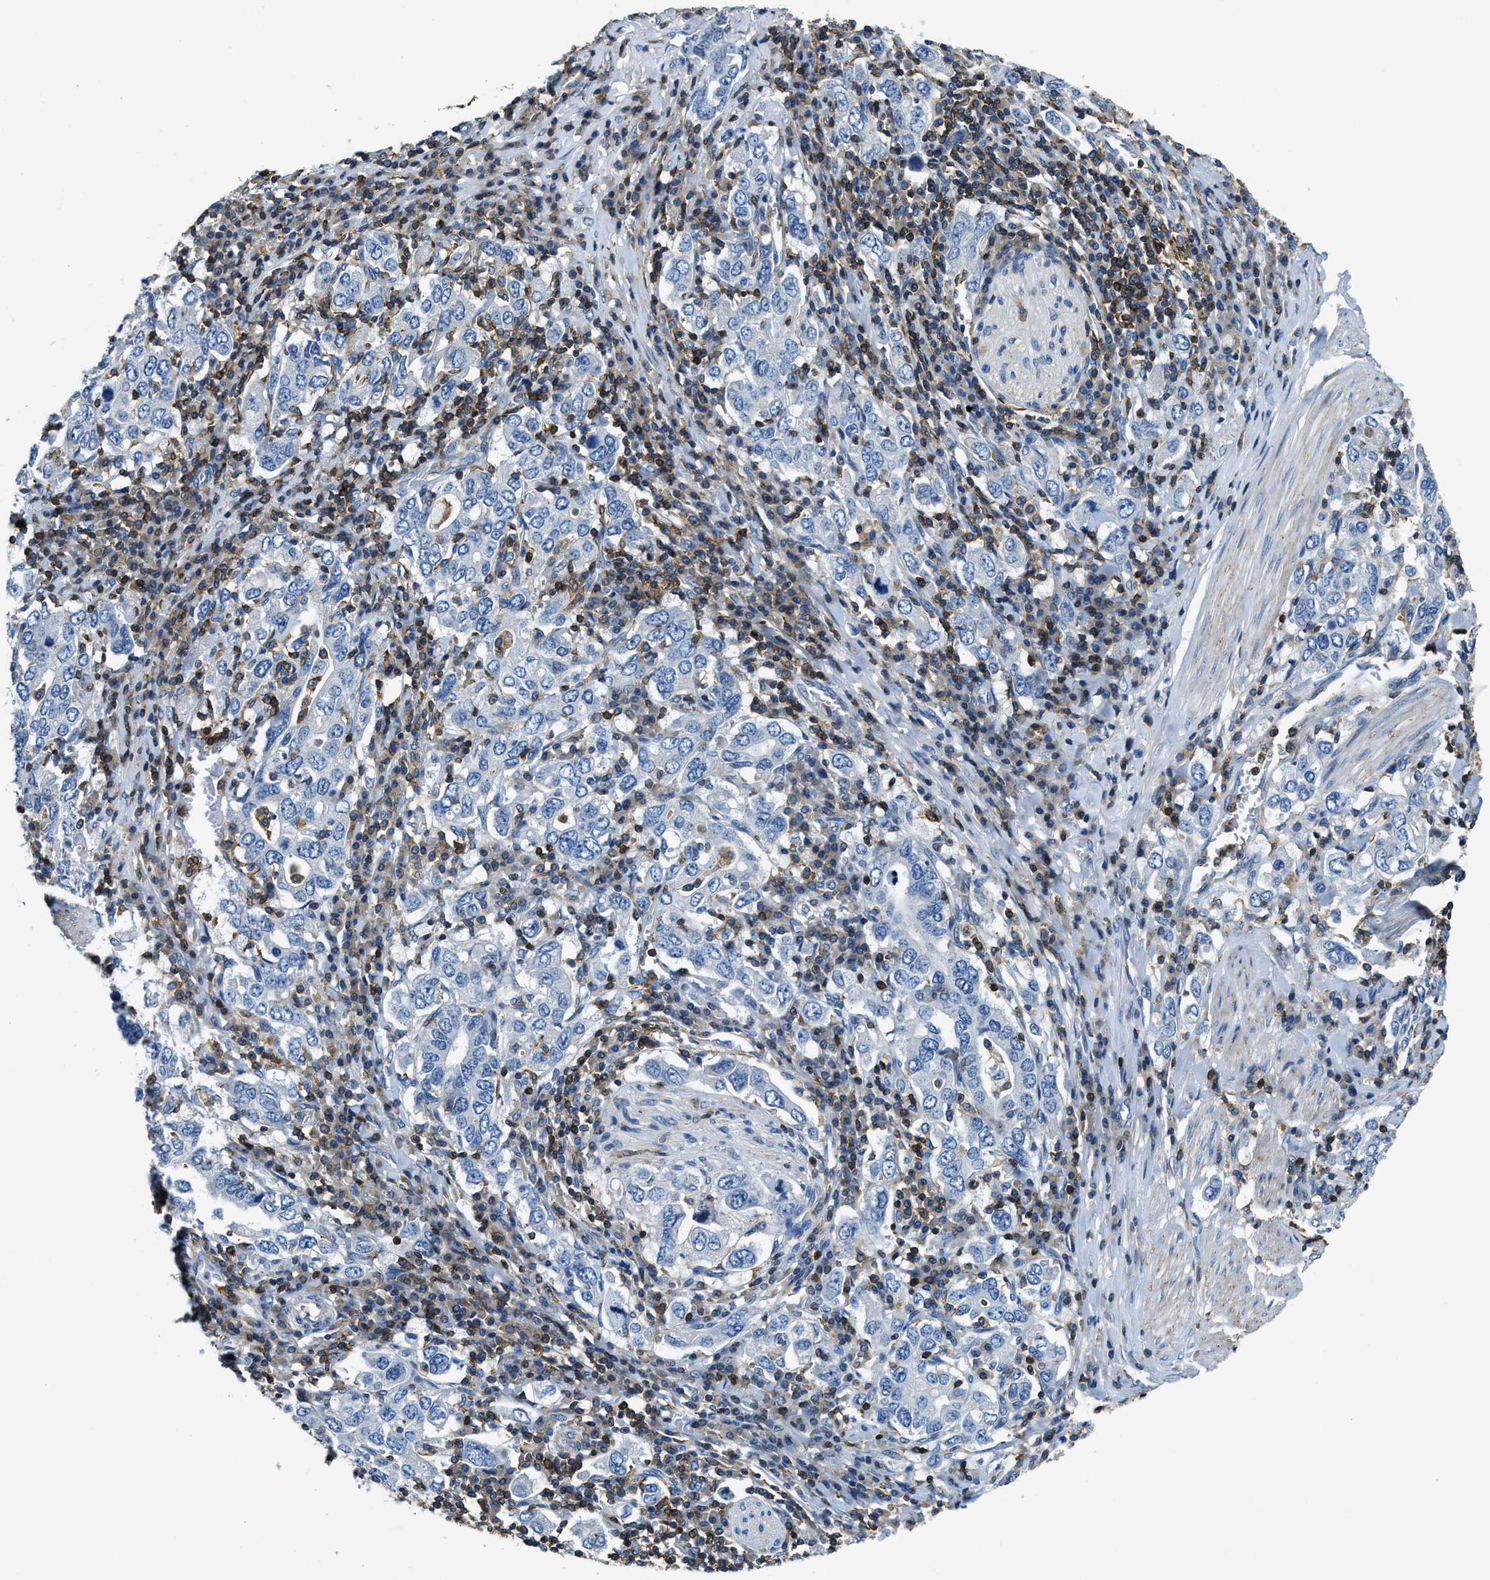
{"staining": {"intensity": "negative", "quantity": "none", "location": "none"}, "tissue": "stomach cancer", "cell_type": "Tumor cells", "image_type": "cancer", "snomed": [{"axis": "morphology", "description": "Adenocarcinoma, NOS"}, {"axis": "topography", "description": "Stomach, upper"}], "caption": "IHC photomicrograph of neoplastic tissue: human adenocarcinoma (stomach) stained with DAB exhibits no significant protein staining in tumor cells.", "gene": "MYO1G", "patient": {"sex": "male", "age": 62}}